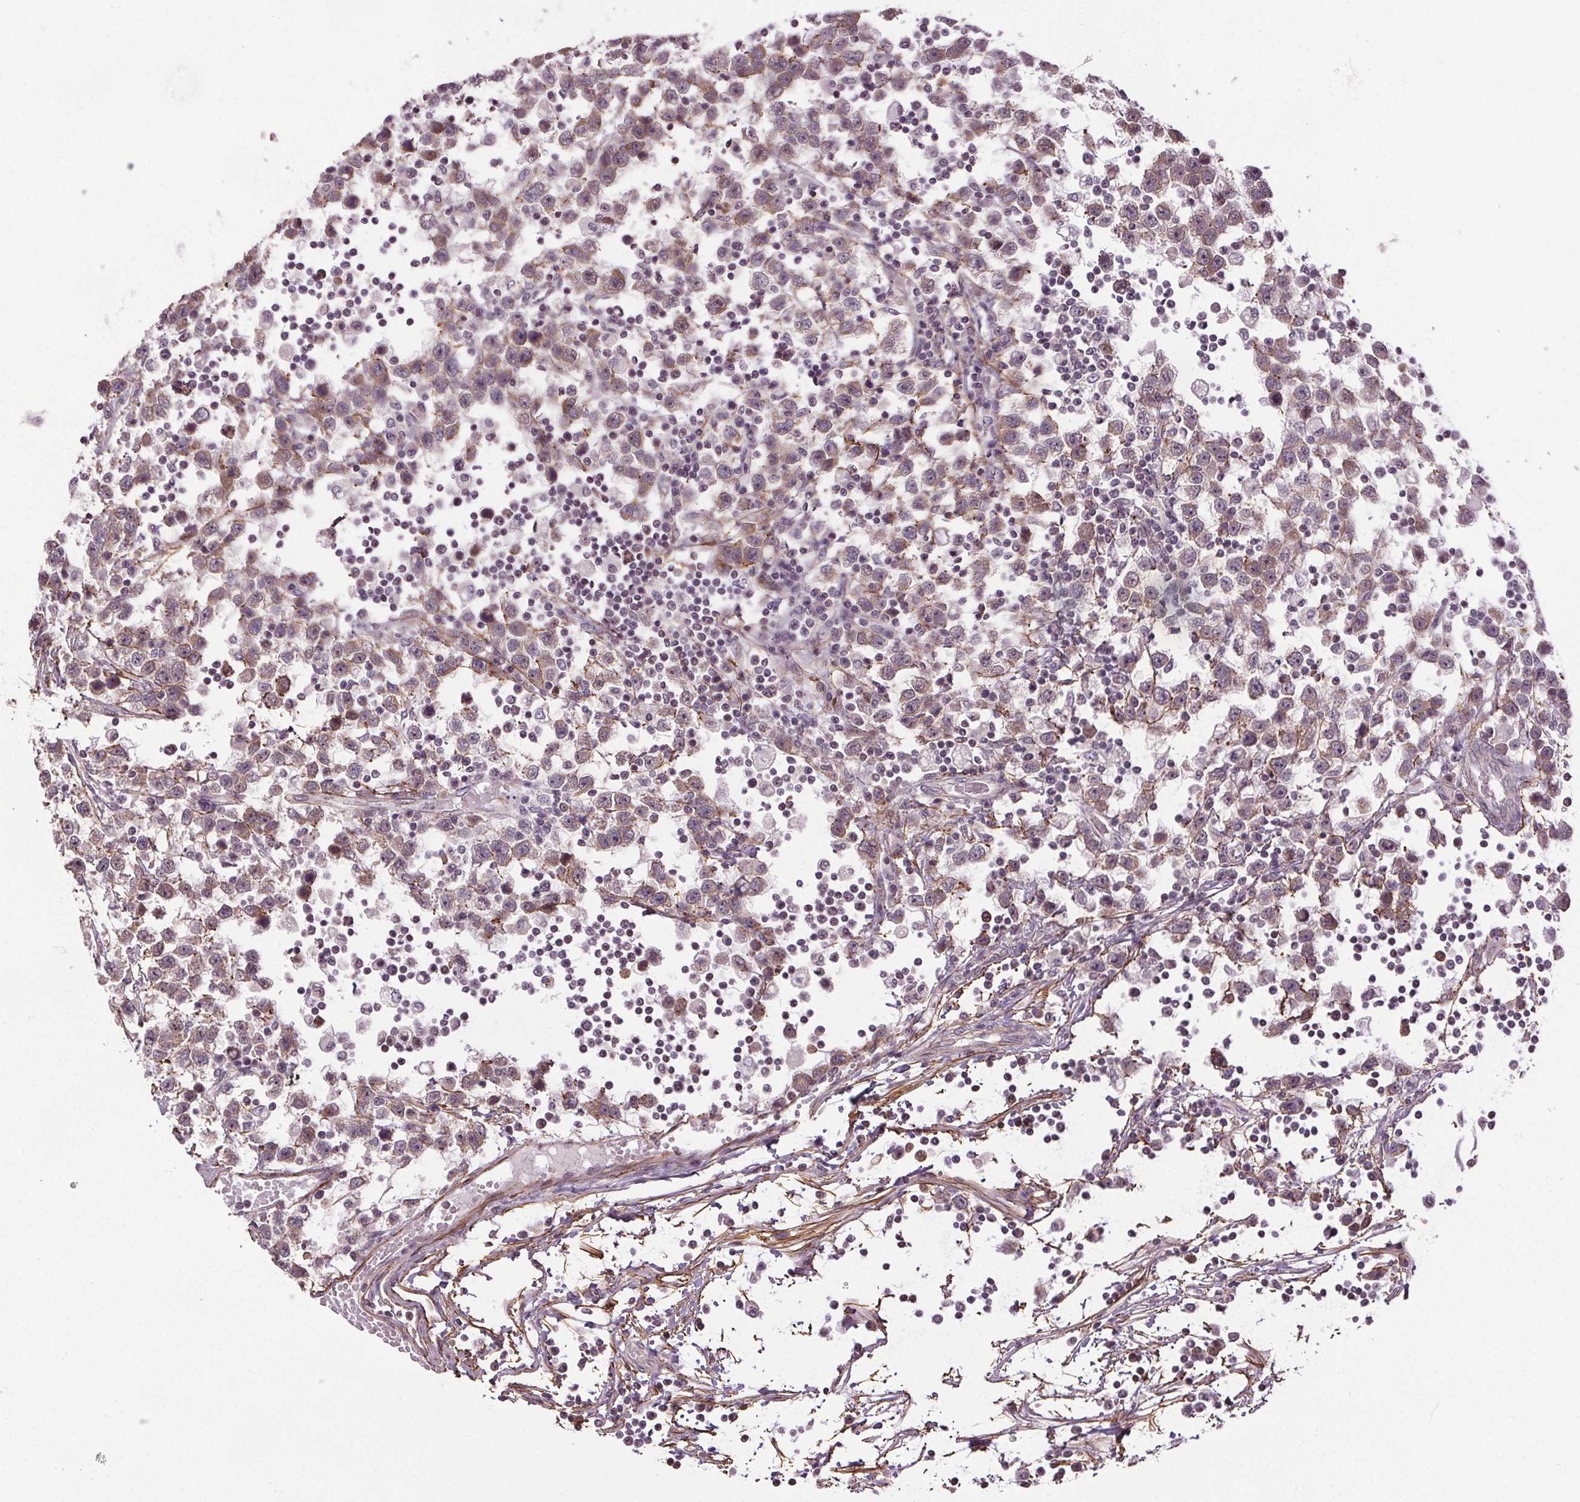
{"staining": {"intensity": "weak", "quantity": "<25%", "location": "cytoplasmic/membranous"}, "tissue": "testis cancer", "cell_type": "Tumor cells", "image_type": "cancer", "snomed": [{"axis": "morphology", "description": "Seminoma, NOS"}, {"axis": "topography", "description": "Testis"}], "caption": "High power microscopy micrograph of an immunohistochemistry photomicrograph of testis seminoma, revealing no significant staining in tumor cells.", "gene": "KIAA0232", "patient": {"sex": "male", "age": 34}}